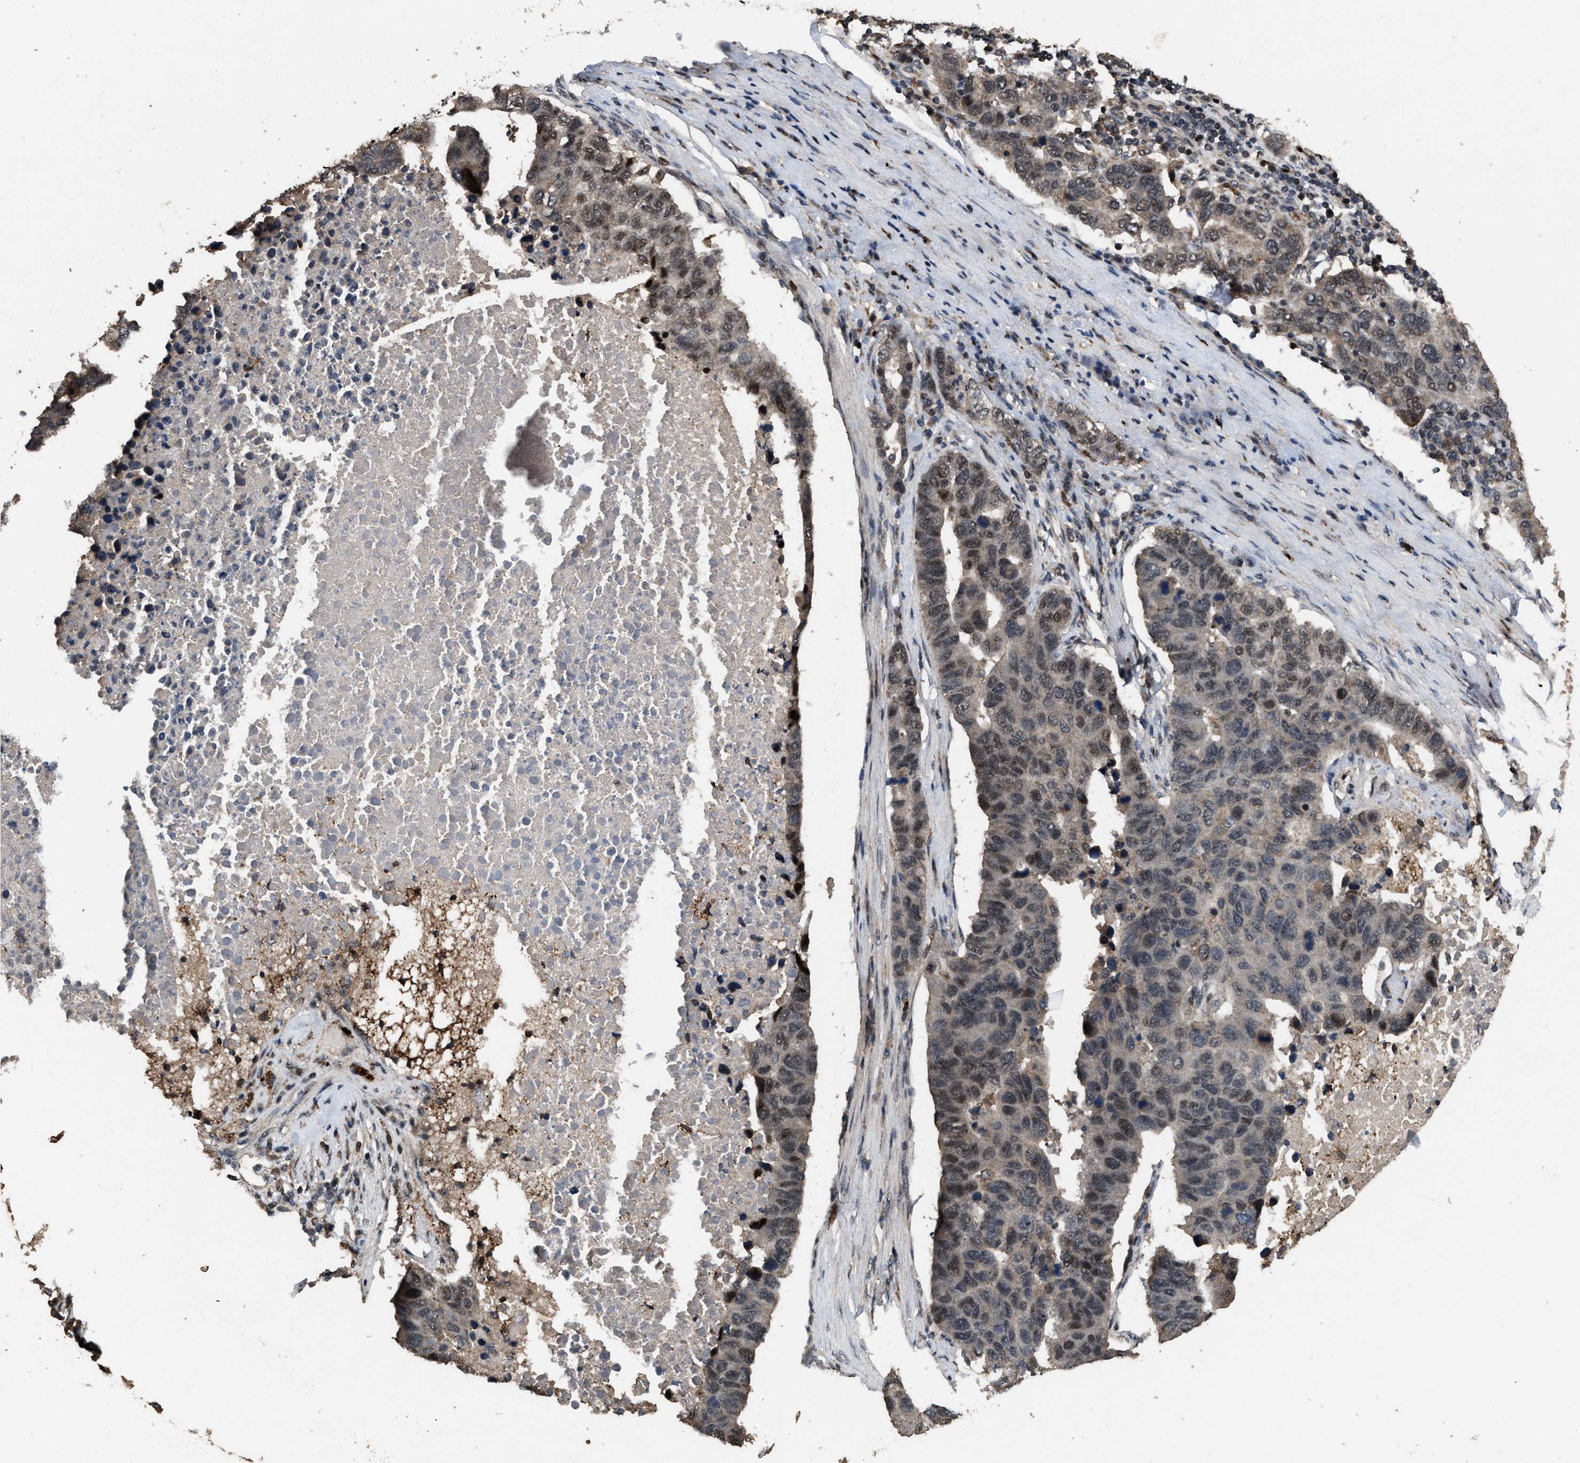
{"staining": {"intensity": "weak", "quantity": "25%-75%", "location": "nuclear"}, "tissue": "pancreatic cancer", "cell_type": "Tumor cells", "image_type": "cancer", "snomed": [{"axis": "morphology", "description": "Adenocarcinoma, NOS"}, {"axis": "topography", "description": "Pancreas"}], "caption": "A histopathology image of pancreatic cancer stained for a protein displays weak nuclear brown staining in tumor cells.", "gene": "HAUS6", "patient": {"sex": "female", "age": 61}}